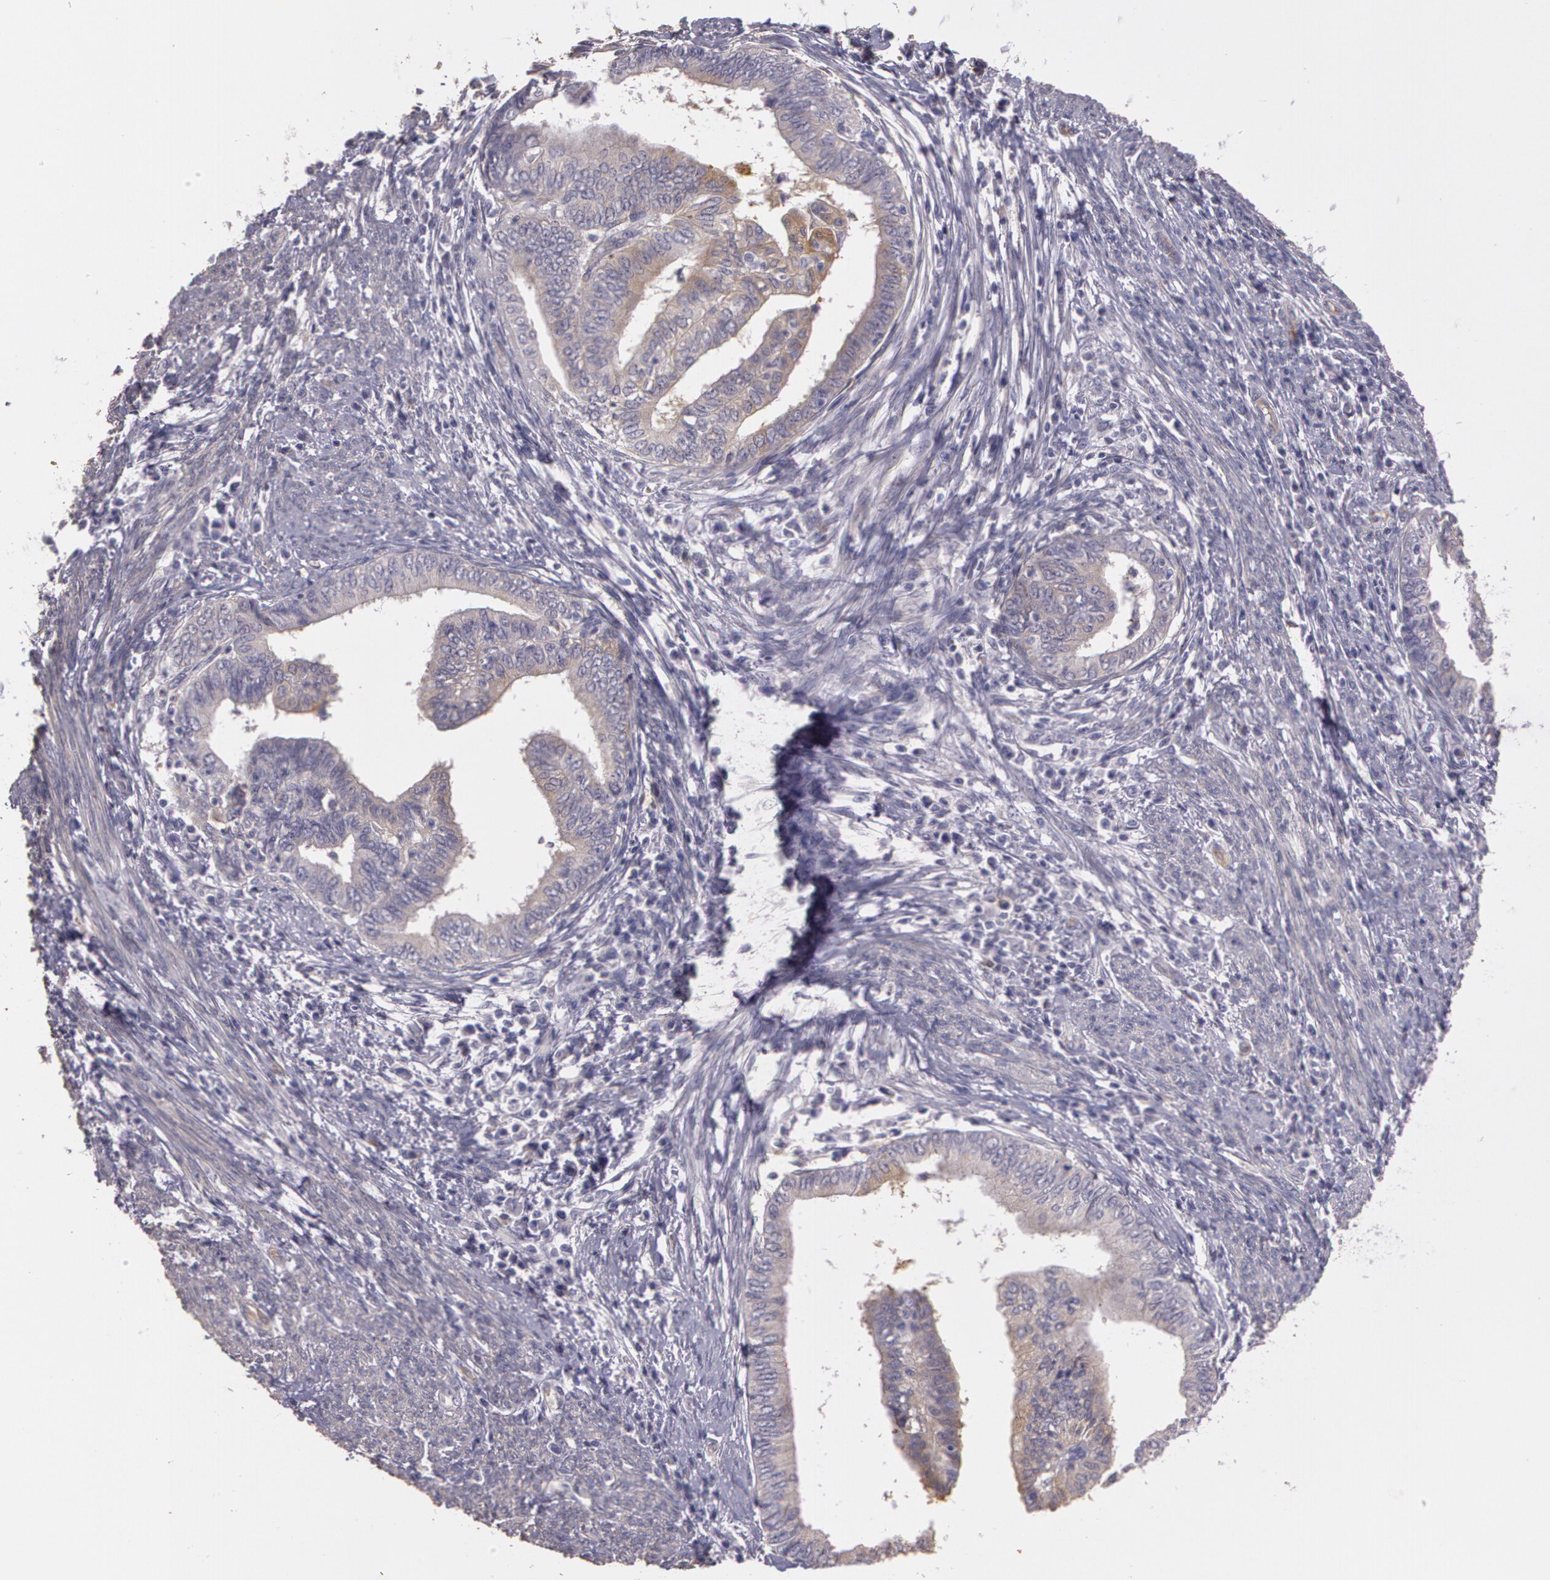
{"staining": {"intensity": "negative", "quantity": "none", "location": "none"}, "tissue": "endometrial cancer", "cell_type": "Tumor cells", "image_type": "cancer", "snomed": [{"axis": "morphology", "description": "Adenocarcinoma, NOS"}, {"axis": "topography", "description": "Endometrium"}], "caption": "This is a histopathology image of immunohistochemistry (IHC) staining of adenocarcinoma (endometrial), which shows no positivity in tumor cells.", "gene": "G2E3", "patient": {"sex": "female", "age": 66}}